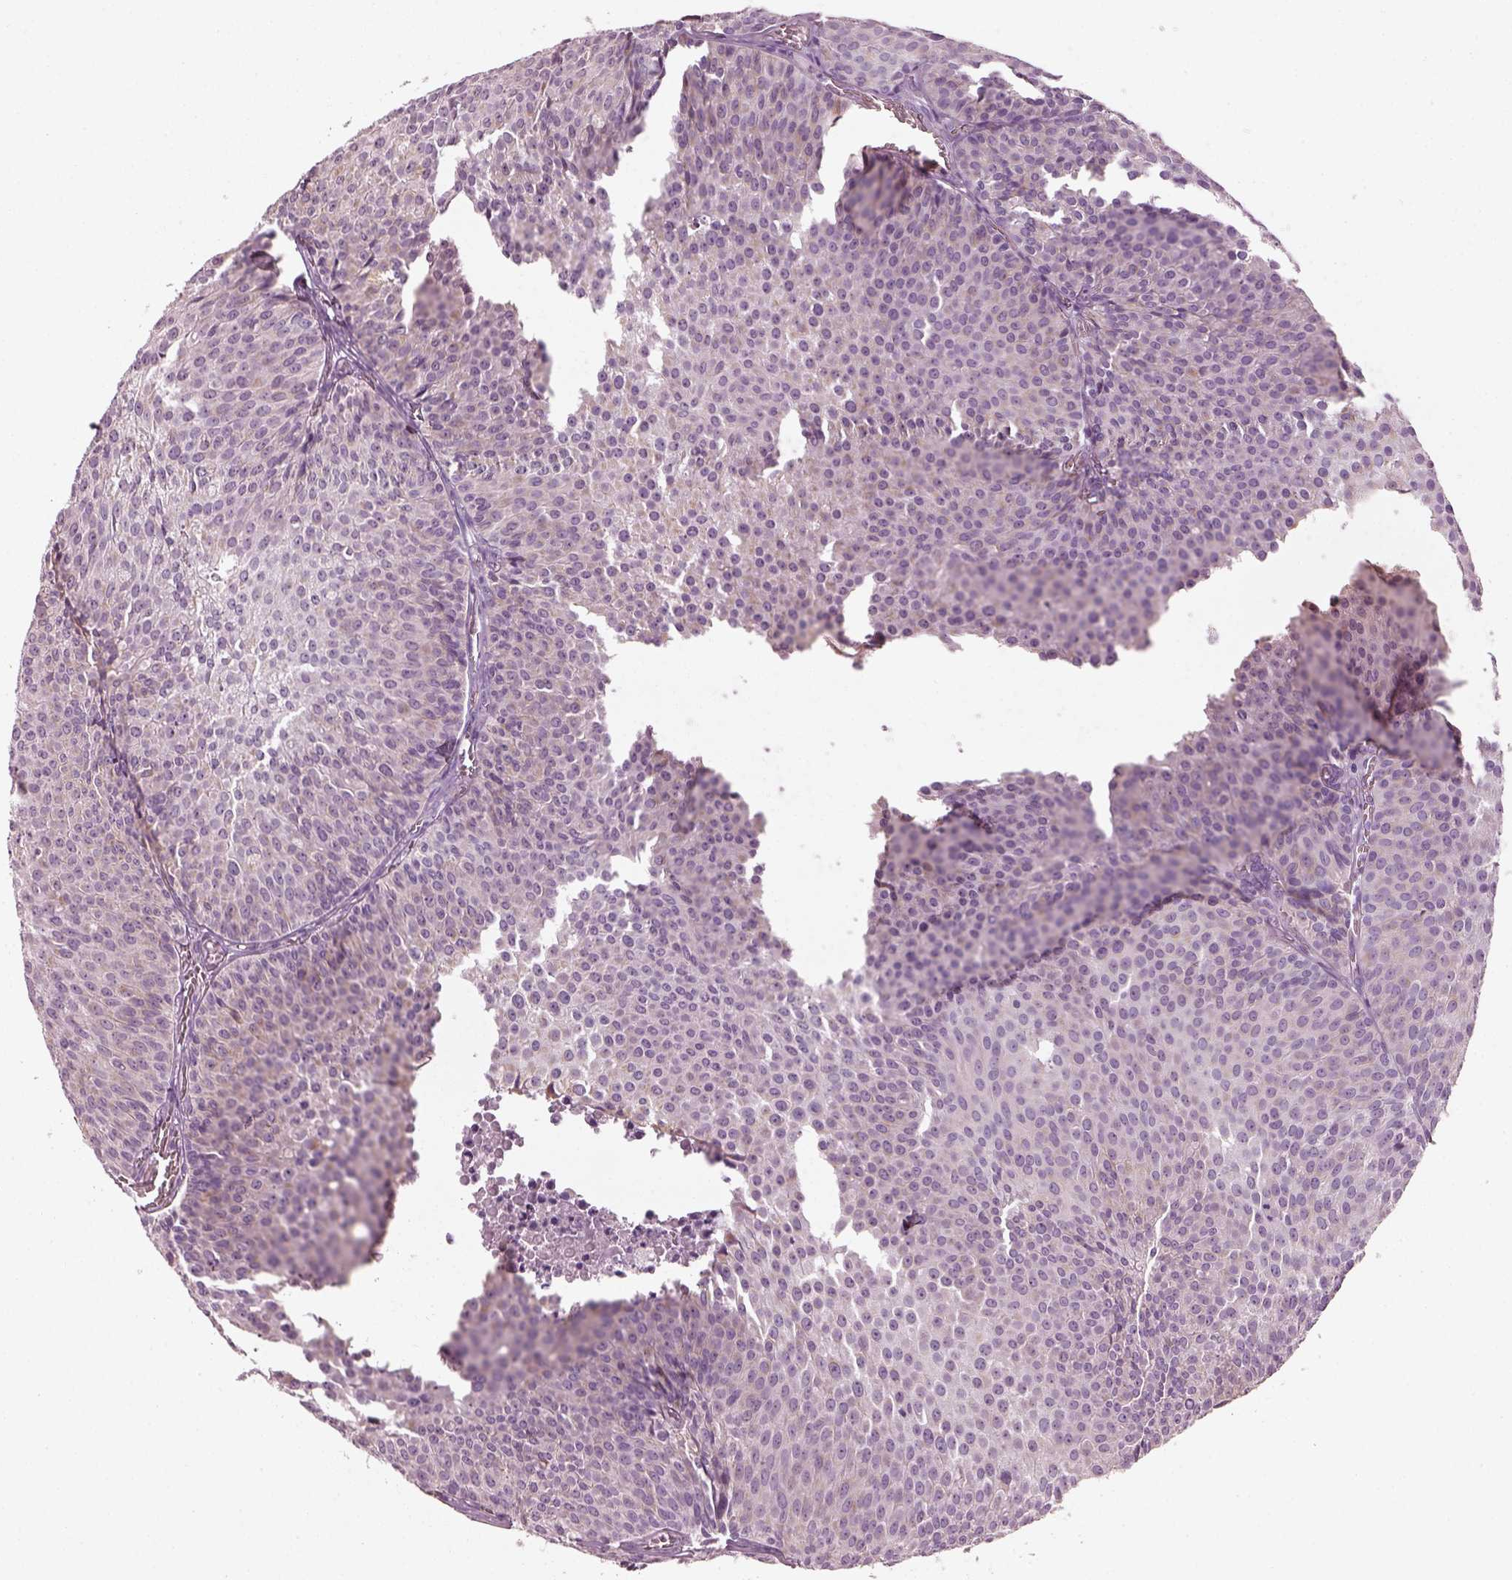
{"staining": {"intensity": "negative", "quantity": "none", "location": "none"}, "tissue": "urothelial cancer", "cell_type": "Tumor cells", "image_type": "cancer", "snomed": [{"axis": "morphology", "description": "Urothelial carcinoma, Low grade"}, {"axis": "topography", "description": "Urinary bladder"}], "caption": "This histopathology image is of low-grade urothelial carcinoma stained with immunohistochemistry (IHC) to label a protein in brown with the nuclei are counter-stained blue. There is no staining in tumor cells.", "gene": "PDC", "patient": {"sex": "male", "age": 63}}